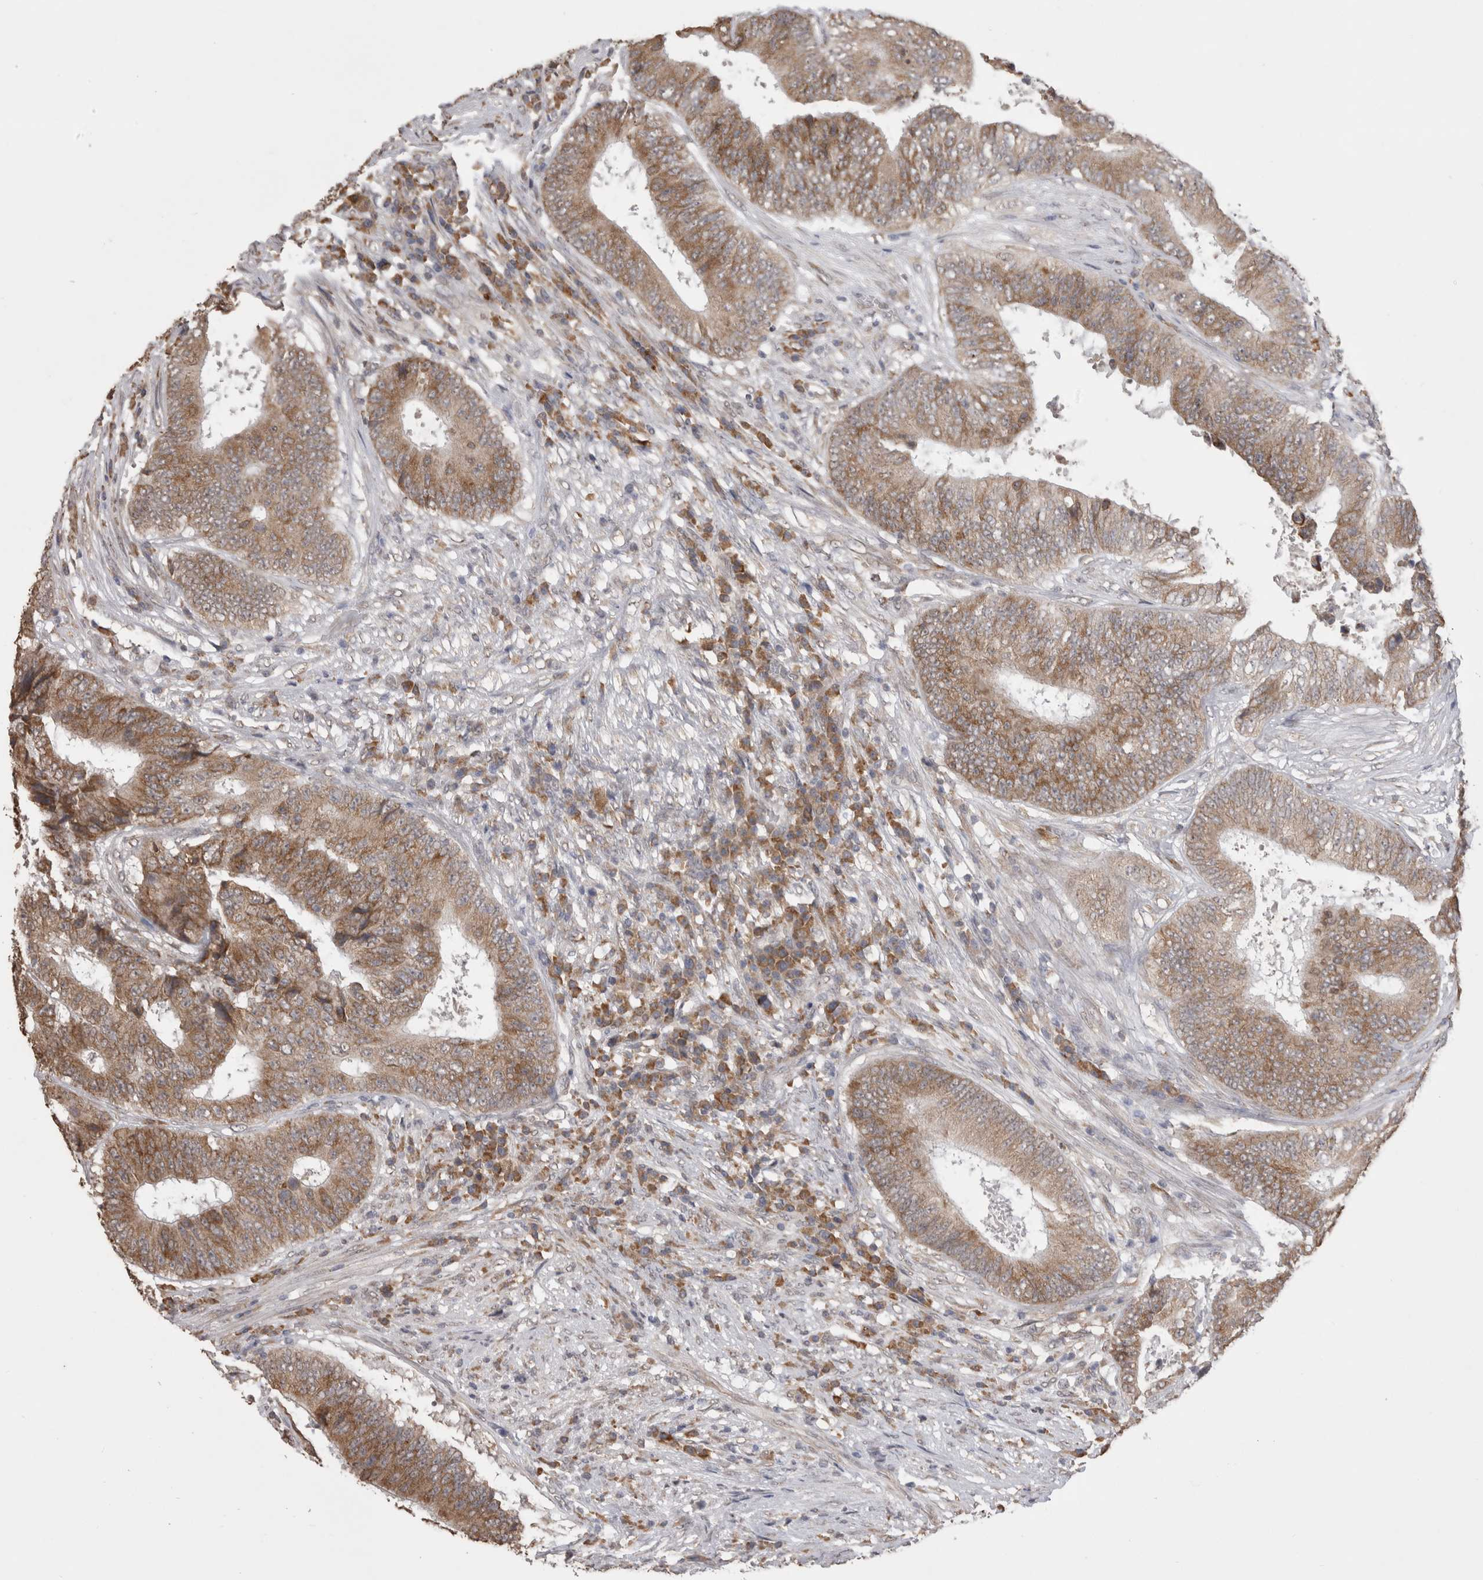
{"staining": {"intensity": "moderate", "quantity": ">75%", "location": "cytoplasmic/membranous"}, "tissue": "colorectal cancer", "cell_type": "Tumor cells", "image_type": "cancer", "snomed": [{"axis": "morphology", "description": "Adenocarcinoma, NOS"}, {"axis": "topography", "description": "Rectum"}], "caption": "Adenocarcinoma (colorectal) stained for a protein (brown) shows moderate cytoplasmic/membranous positive staining in approximately >75% of tumor cells.", "gene": "NOMO1", "patient": {"sex": "male", "age": 72}}